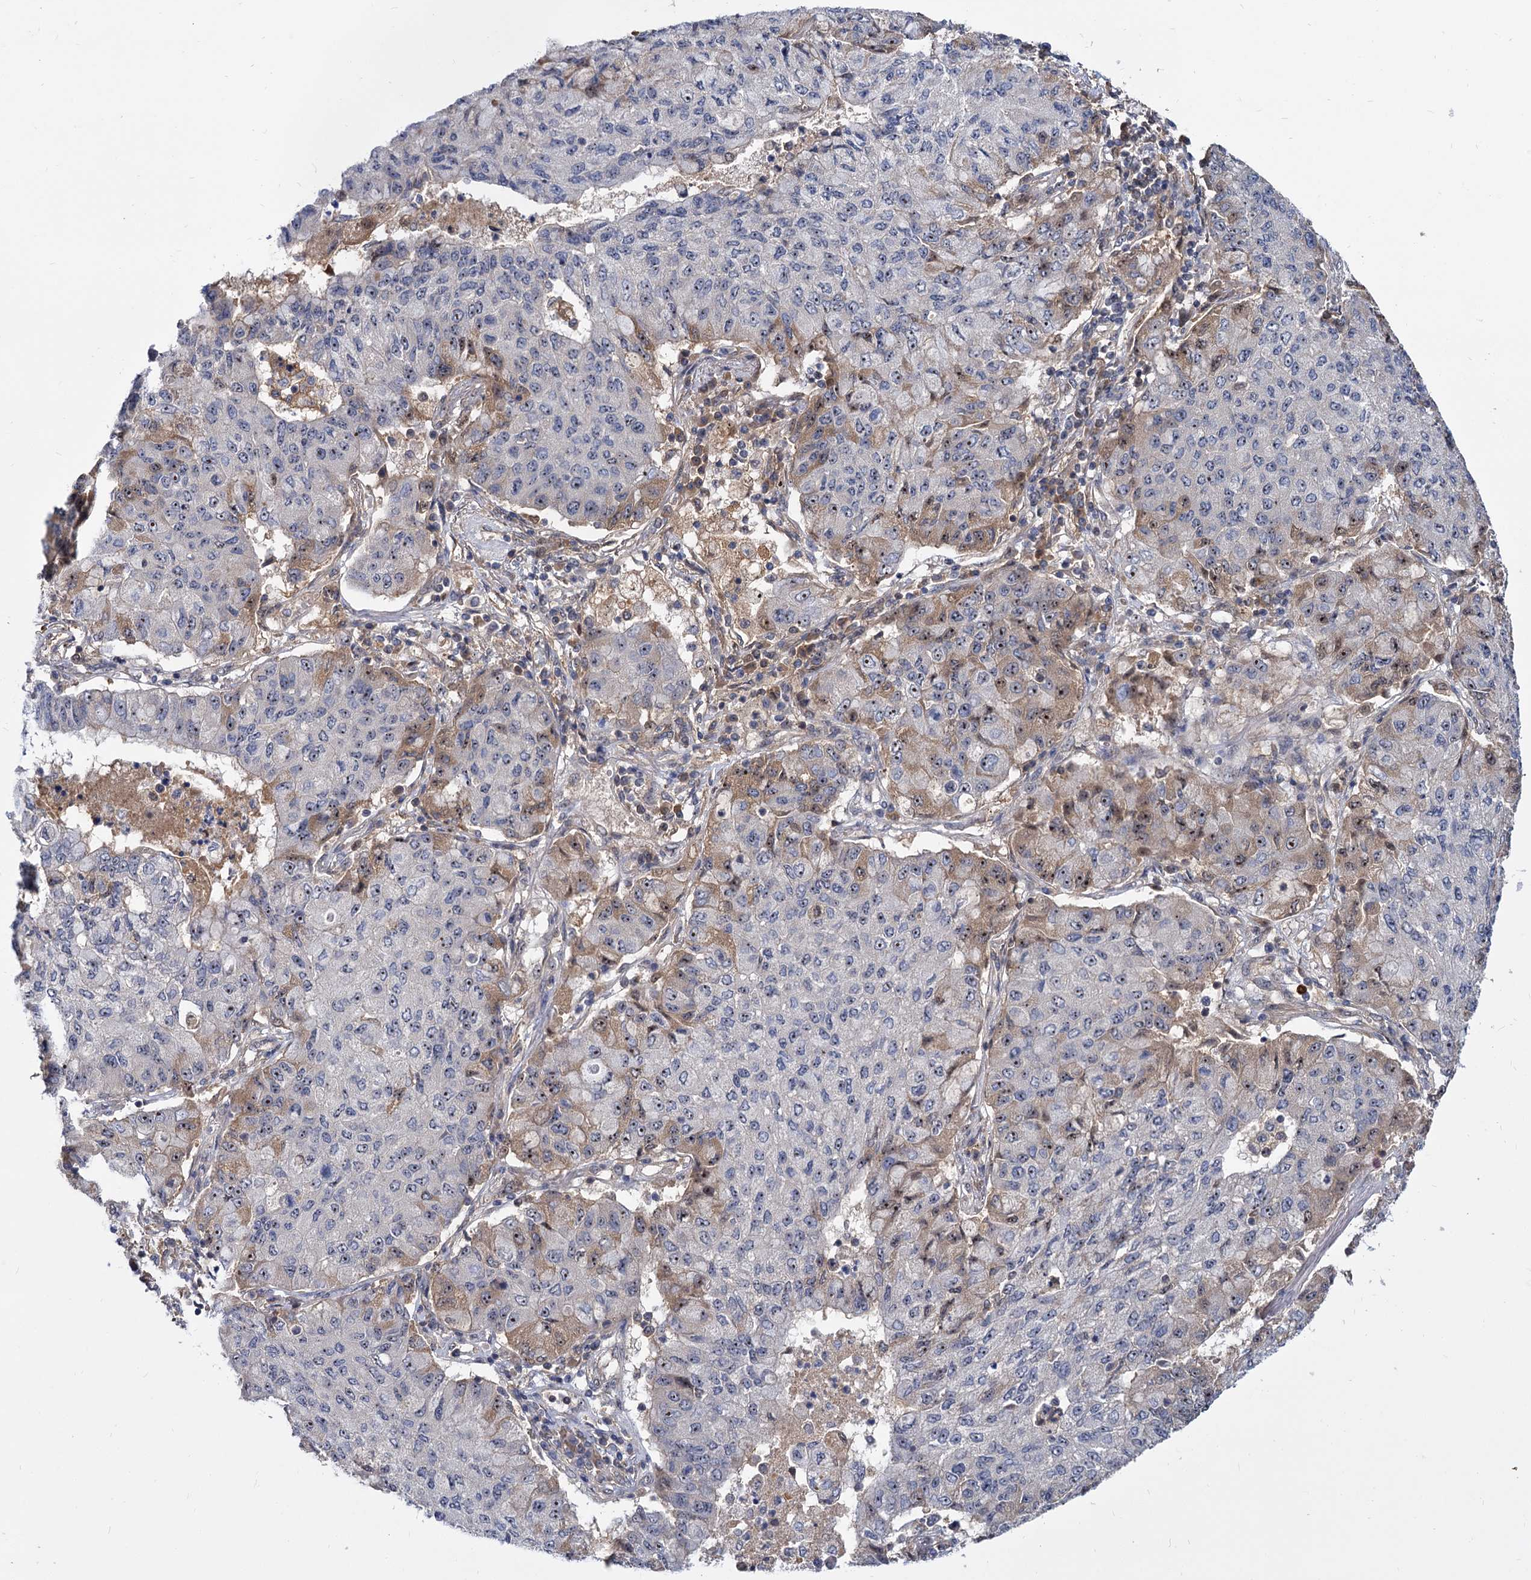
{"staining": {"intensity": "moderate", "quantity": "<25%", "location": "cytoplasmic/membranous,nuclear"}, "tissue": "lung cancer", "cell_type": "Tumor cells", "image_type": "cancer", "snomed": [{"axis": "morphology", "description": "Squamous cell carcinoma, NOS"}, {"axis": "topography", "description": "Lung"}], "caption": "The micrograph exhibits staining of squamous cell carcinoma (lung), revealing moderate cytoplasmic/membranous and nuclear protein positivity (brown color) within tumor cells. (Stains: DAB in brown, nuclei in blue, Microscopy: brightfield microscopy at high magnification).", "gene": "SNX15", "patient": {"sex": "male", "age": 74}}